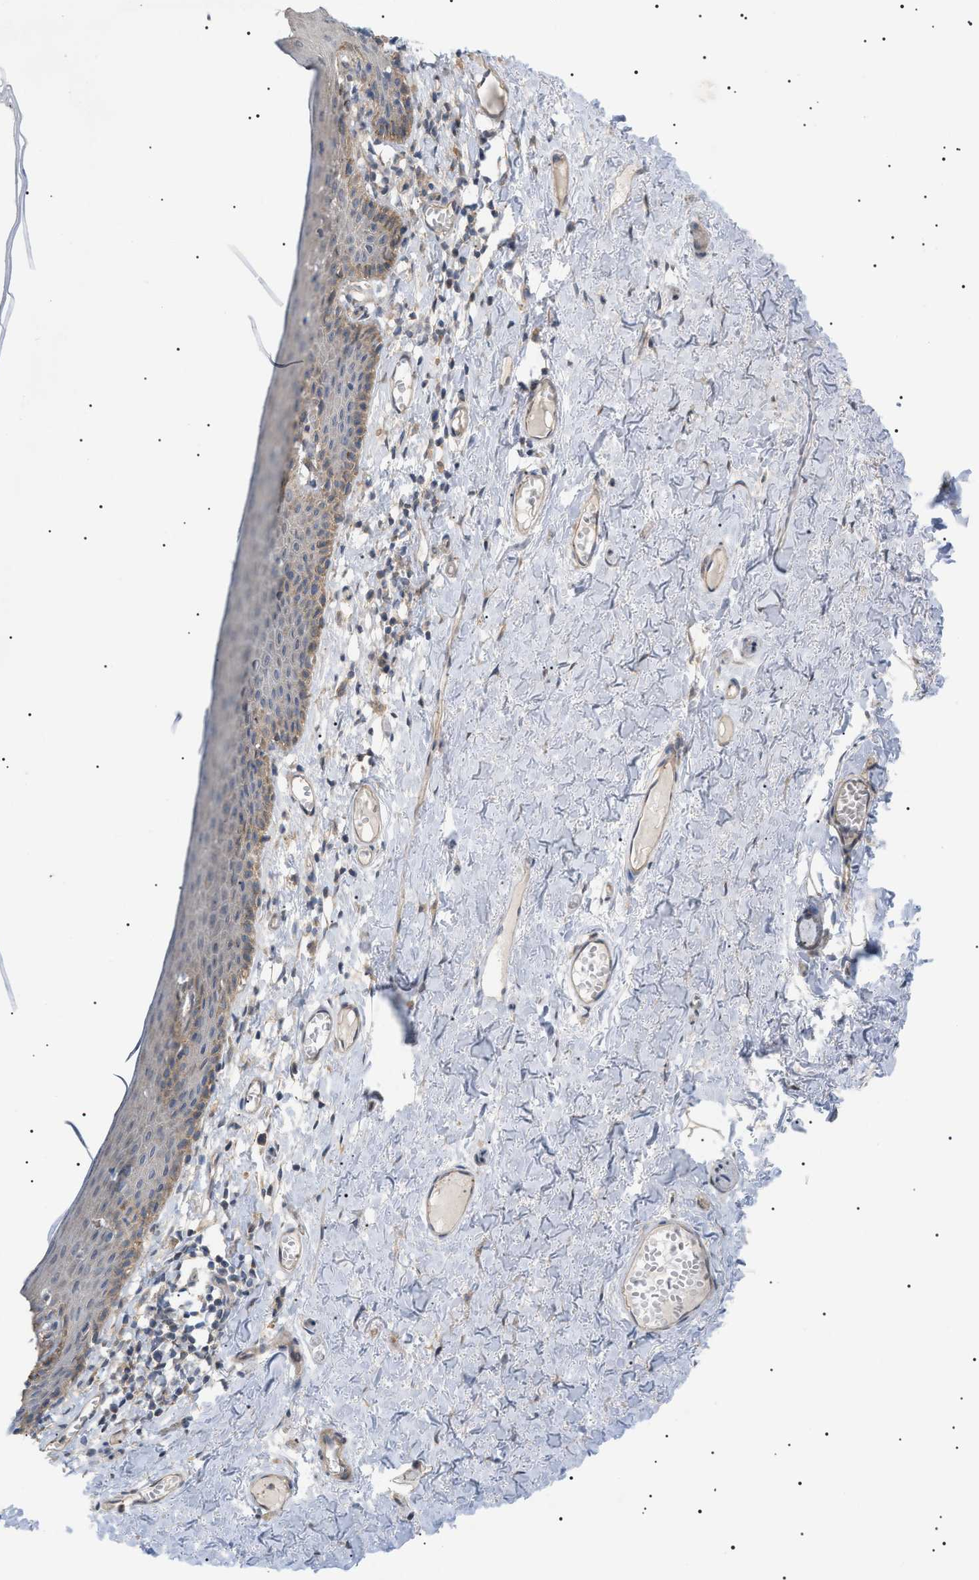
{"staining": {"intensity": "moderate", "quantity": "<25%", "location": "cytoplasmic/membranous"}, "tissue": "skin", "cell_type": "Epidermal cells", "image_type": "normal", "snomed": [{"axis": "morphology", "description": "Normal tissue, NOS"}, {"axis": "topography", "description": "Adipose tissue"}, {"axis": "topography", "description": "Vascular tissue"}, {"axis": "topography", "description": "Anal"}, {"axis": "topography", "description": "Peripheral nerve tissue"}], "caption": "An immunohistochemistry (IHC) micrograph of benign tissue is shown. Protein staining in brown shows moderate cytoplasmic/membranous positivity in skin within epidermal cells. Nuclei are stained in blue.", "gene": "IRS2", "patient": {"sex": "female", "age": 54}}